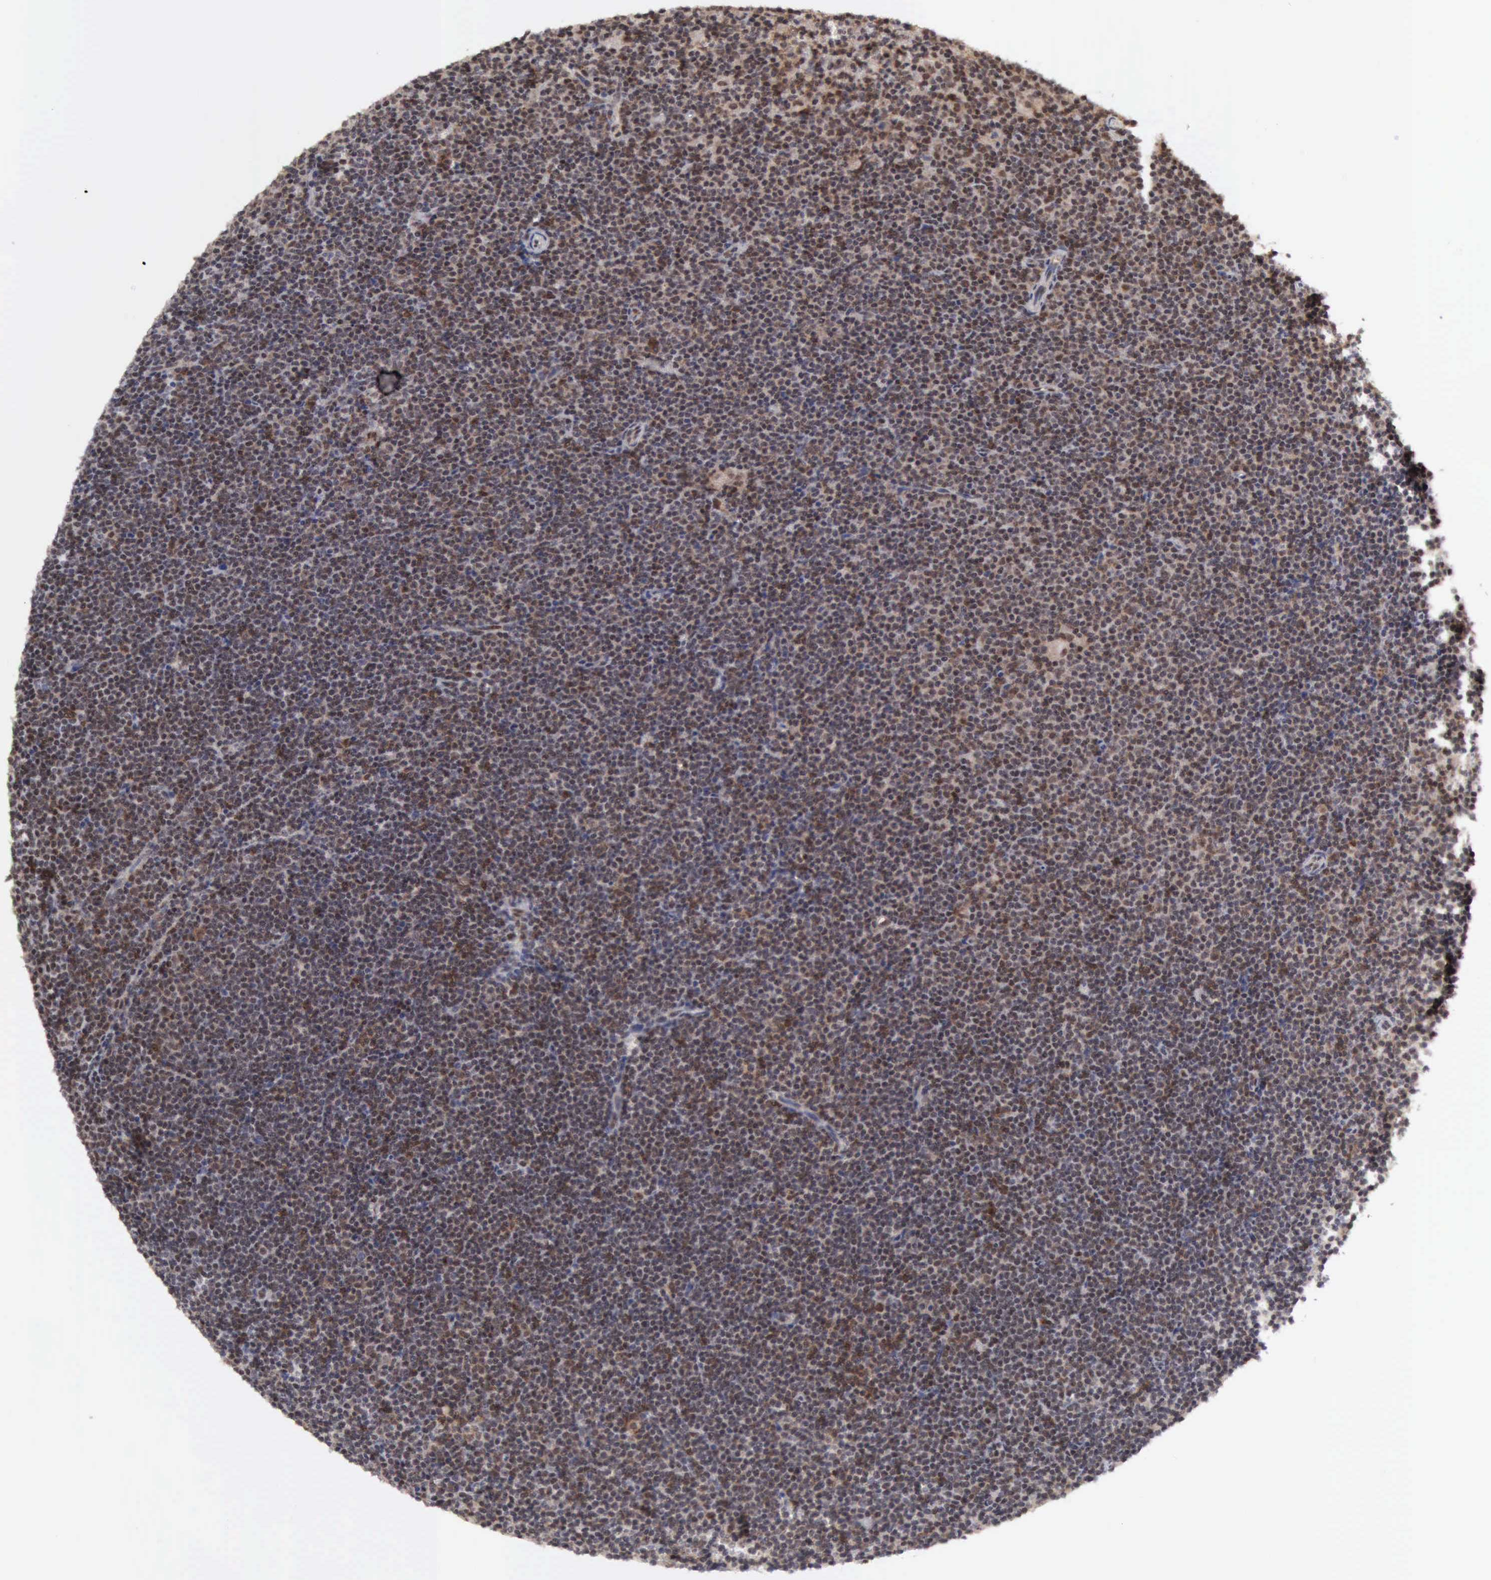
{"staining": {"intensity": "moderate", "quantity": "25%-75%", "location": "cytoplasmic/membranous,nuclear"}, "tissue": "lymphoma", "cell_type": "Tumor cells", "image_type": "cancer", "snomed": [{"axis": "morphology", "description": "Malignant lymphoma, non-Hodgkin's type, Low grade"}, {"axis": "topography", "description": "Lymph node"}], "caption": "An immunohistochemistry micrograph of neoplastic tissue is shown. Protein staining in brown shows moderate cytoplasmic/membranous and nuclear positivity in lymphoma within tumor cells.", "gene": "CDKN2A", "patient": {"sex": "female", "age": 69}}